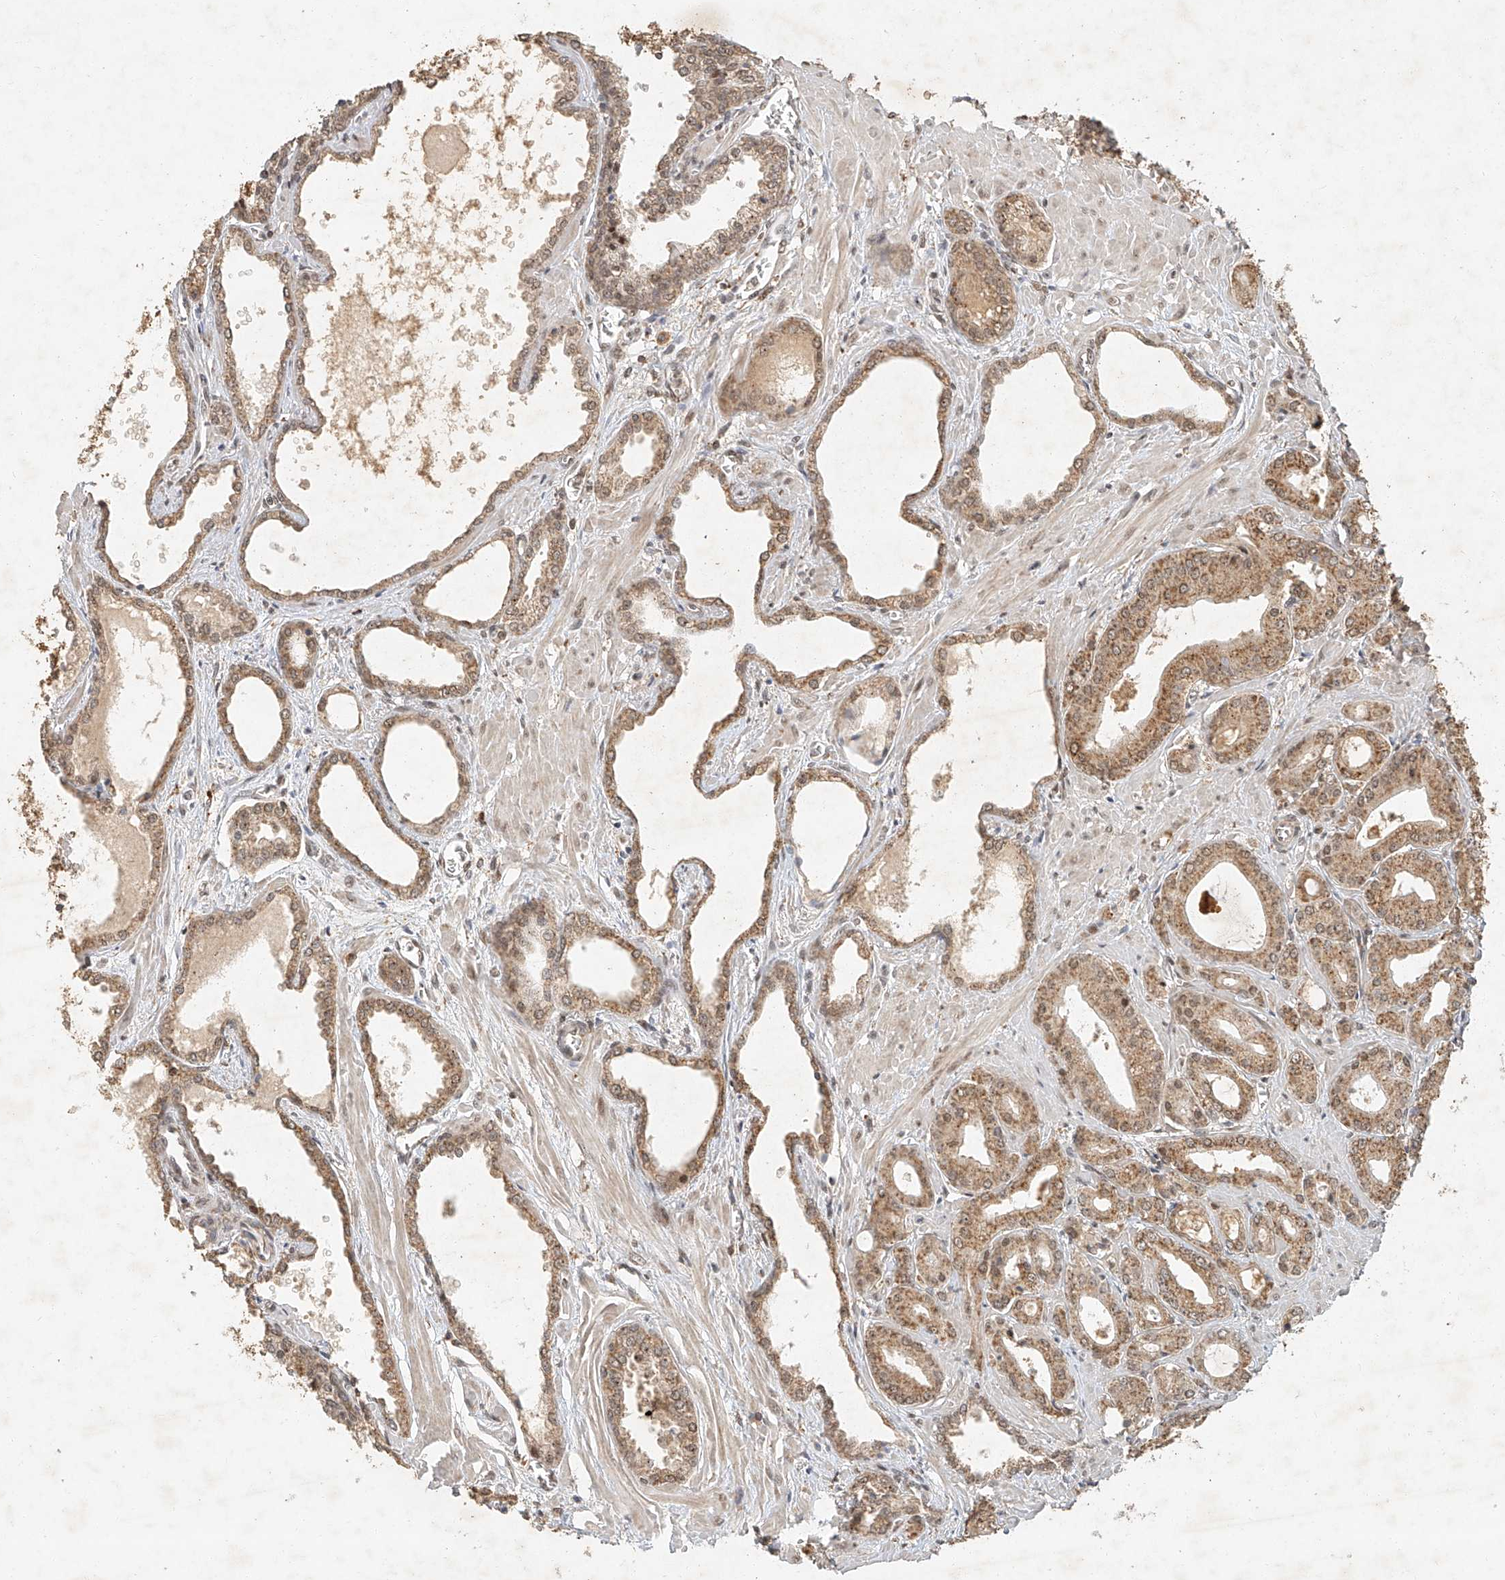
{"staining": {"intensity": "moderate", "quantity": ">75%", "location": "cytoplasmic/membranous"}, "tissue": "prostate cancer", "cell_type": "Tumor cells", "image_type": "cancer", "snomed": [{"axis": "morphology", "description": "Adenocarcinoma, Low grade"}, {"axis": "topography", "description": "Prostate"}], "caption": "Immunohistochemical staining of human prostate low-grade adenocarcinoma reveals moderate cytoplasmic/membranous protein expression in about >75% of tumor cells.", "gene": "CXorf58", "patient": {"sex": "male", "age": 67}}